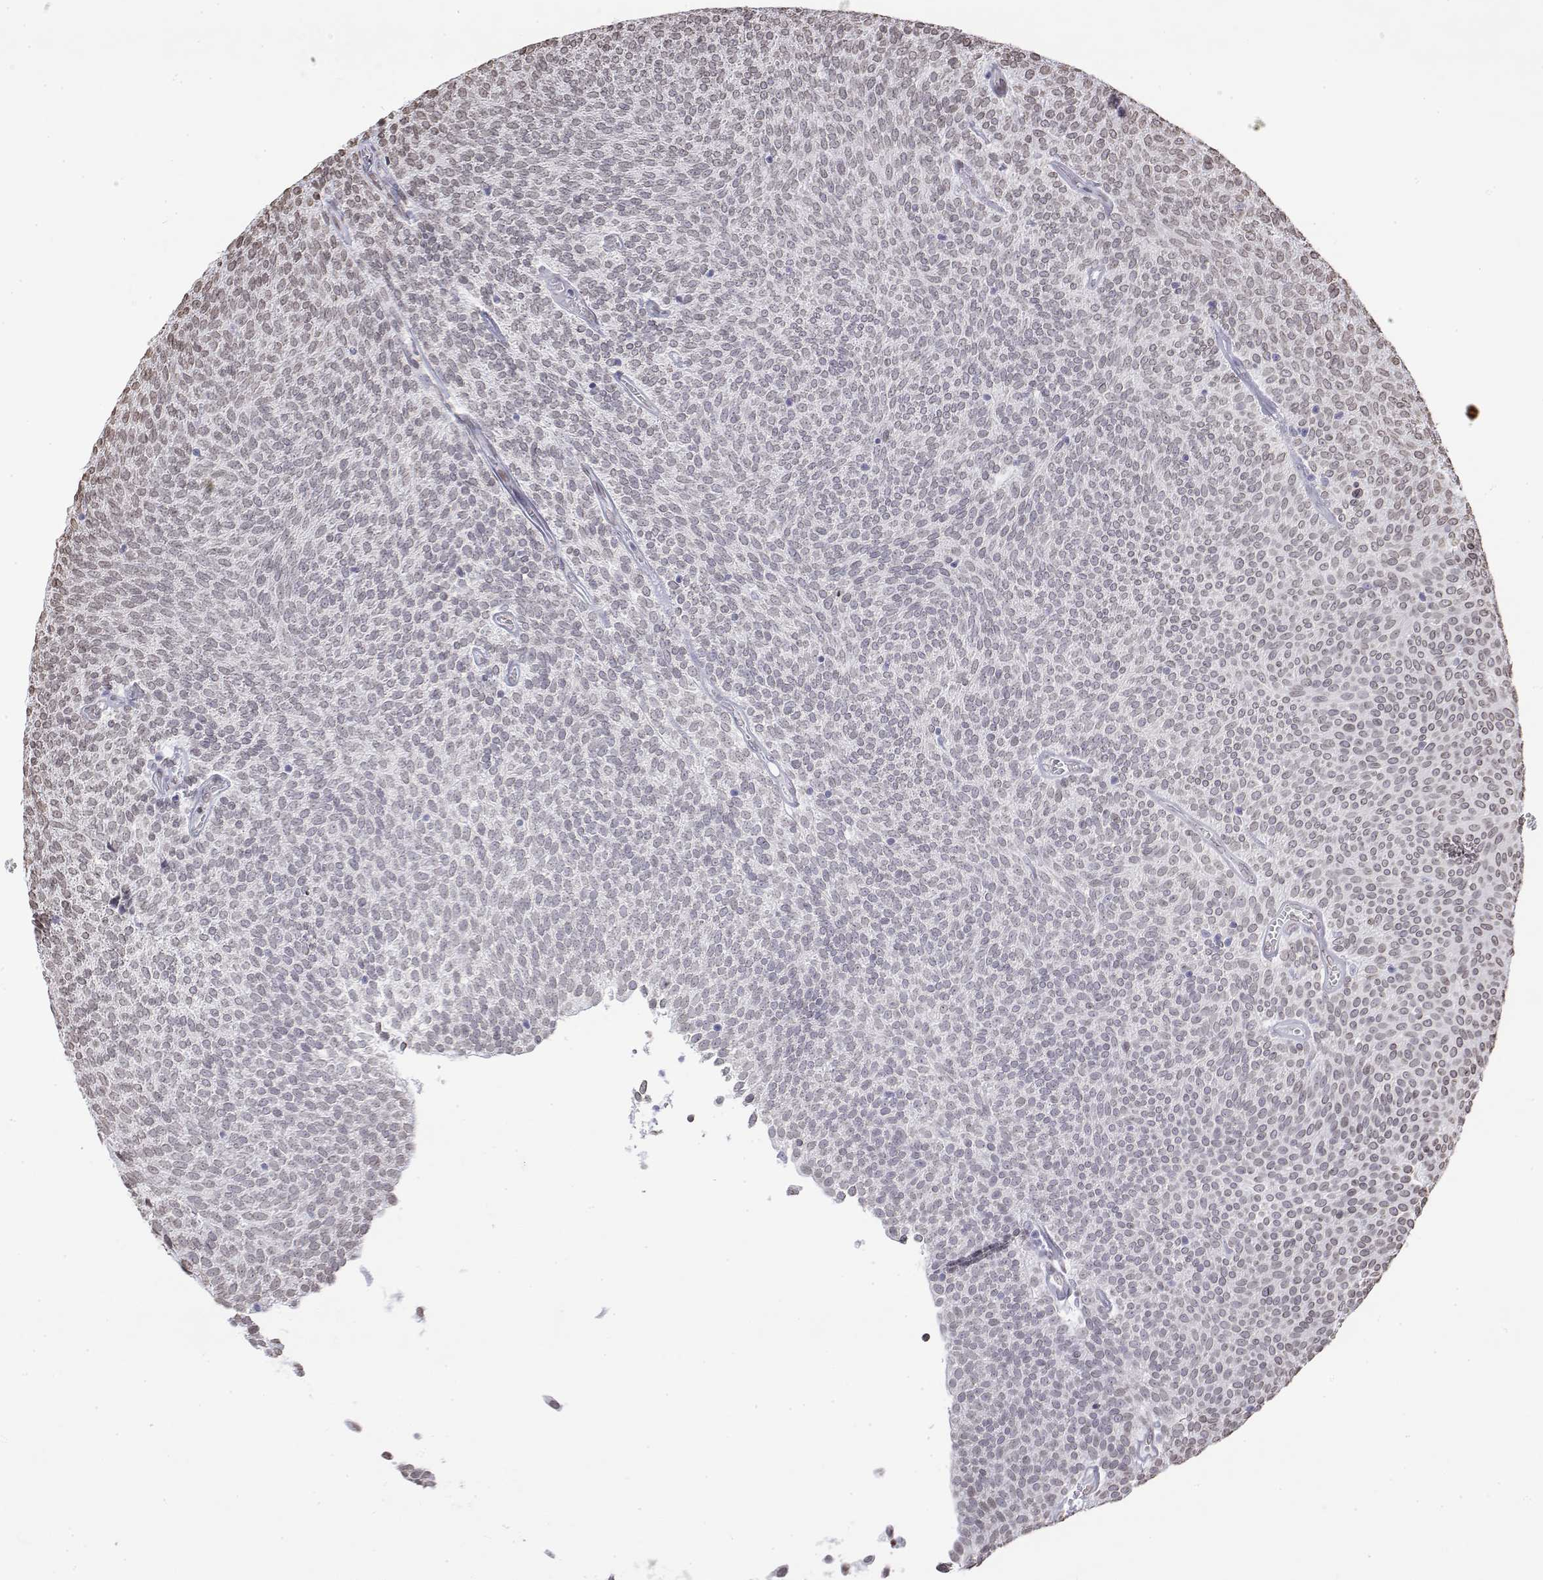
{"staining": {"intensity": "weak", "quantity": "25%-75%", "location": "nuclear"}, "tissue": "urothelial cancer", "cell_type": "Tumor cells", "image_type": "cancer", "snomed": [{"axis": "morphology", "description": "Urothelial carcinoma, Low grade"}, {"axis": "topography", "description": "Urinary bladder"}], "caption": "A brown stain labels weak nuclear expression of a protein in urothelial cancer tumor cells. The protein is stained brown, and the nuclei are stained in blue (DAB IHC with brightfield microscopy, high magnification).", "gene": "ZNF532", "patient": {"sex": "male", "age": 77}}